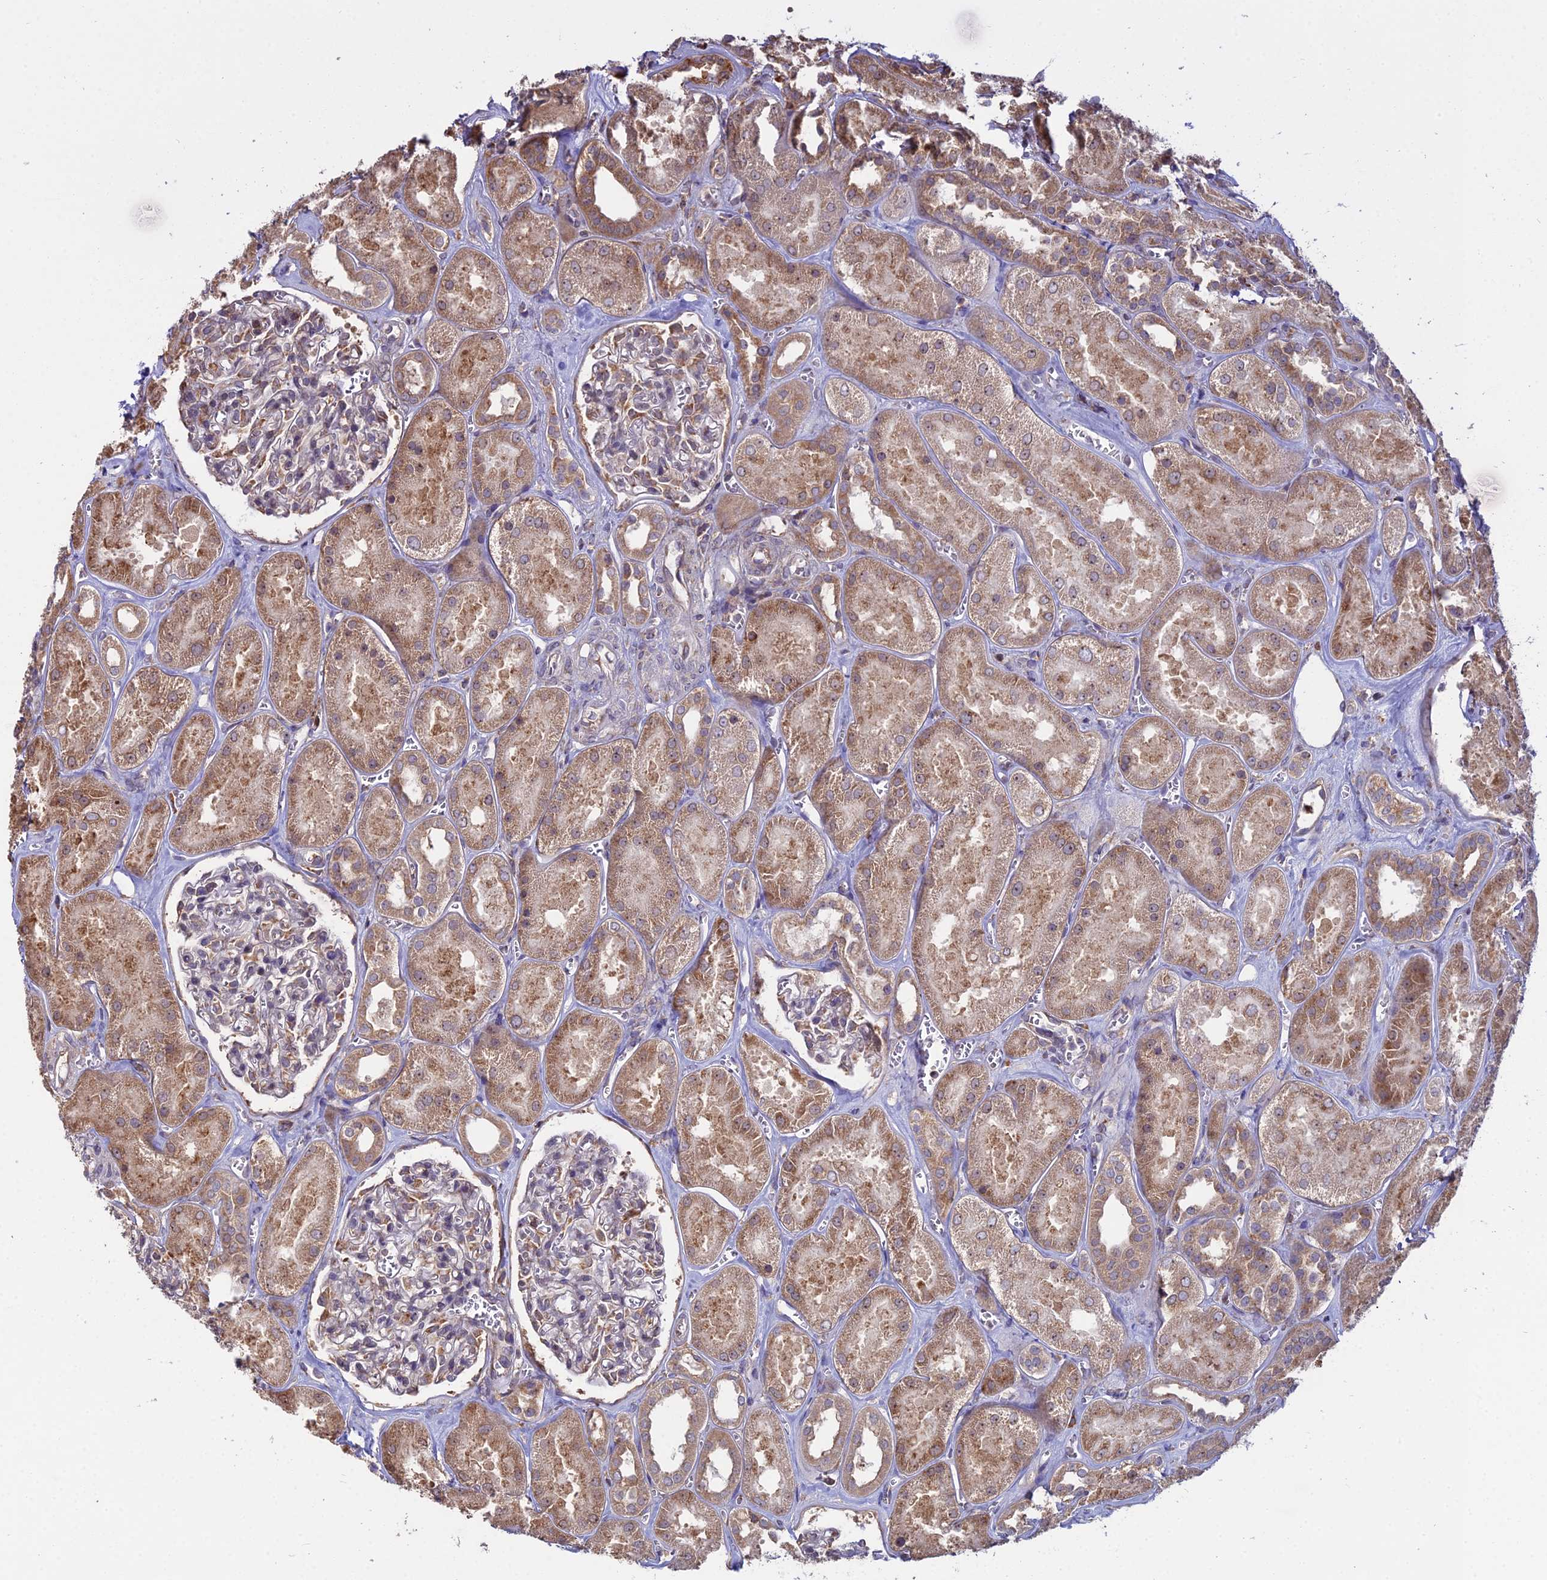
{"staining": {"intensity": "moderate", "quantity": "<25%", "location": "cytoplasmic/membranous"}, "tissue": "kidney", "cell_type": "Cells in glomeruli", "image_type": "normal", "snomed": [{"axis": "morphology", "description": "Normal tissue, NOS"}, {"axis": "morphology", "description": "Adenocarcinoma, NOS"}, {"axis": "topography", "description": "Kidney"}], "caption": "This micrograph reveals immunohistochemistry staining of benign human kidney, with low moderate cytoplasmic/membranous positivity in about <25% of cells in glomeruli.", "gene": "RPL26", "patient": {"sex": "female", "age": 68}}